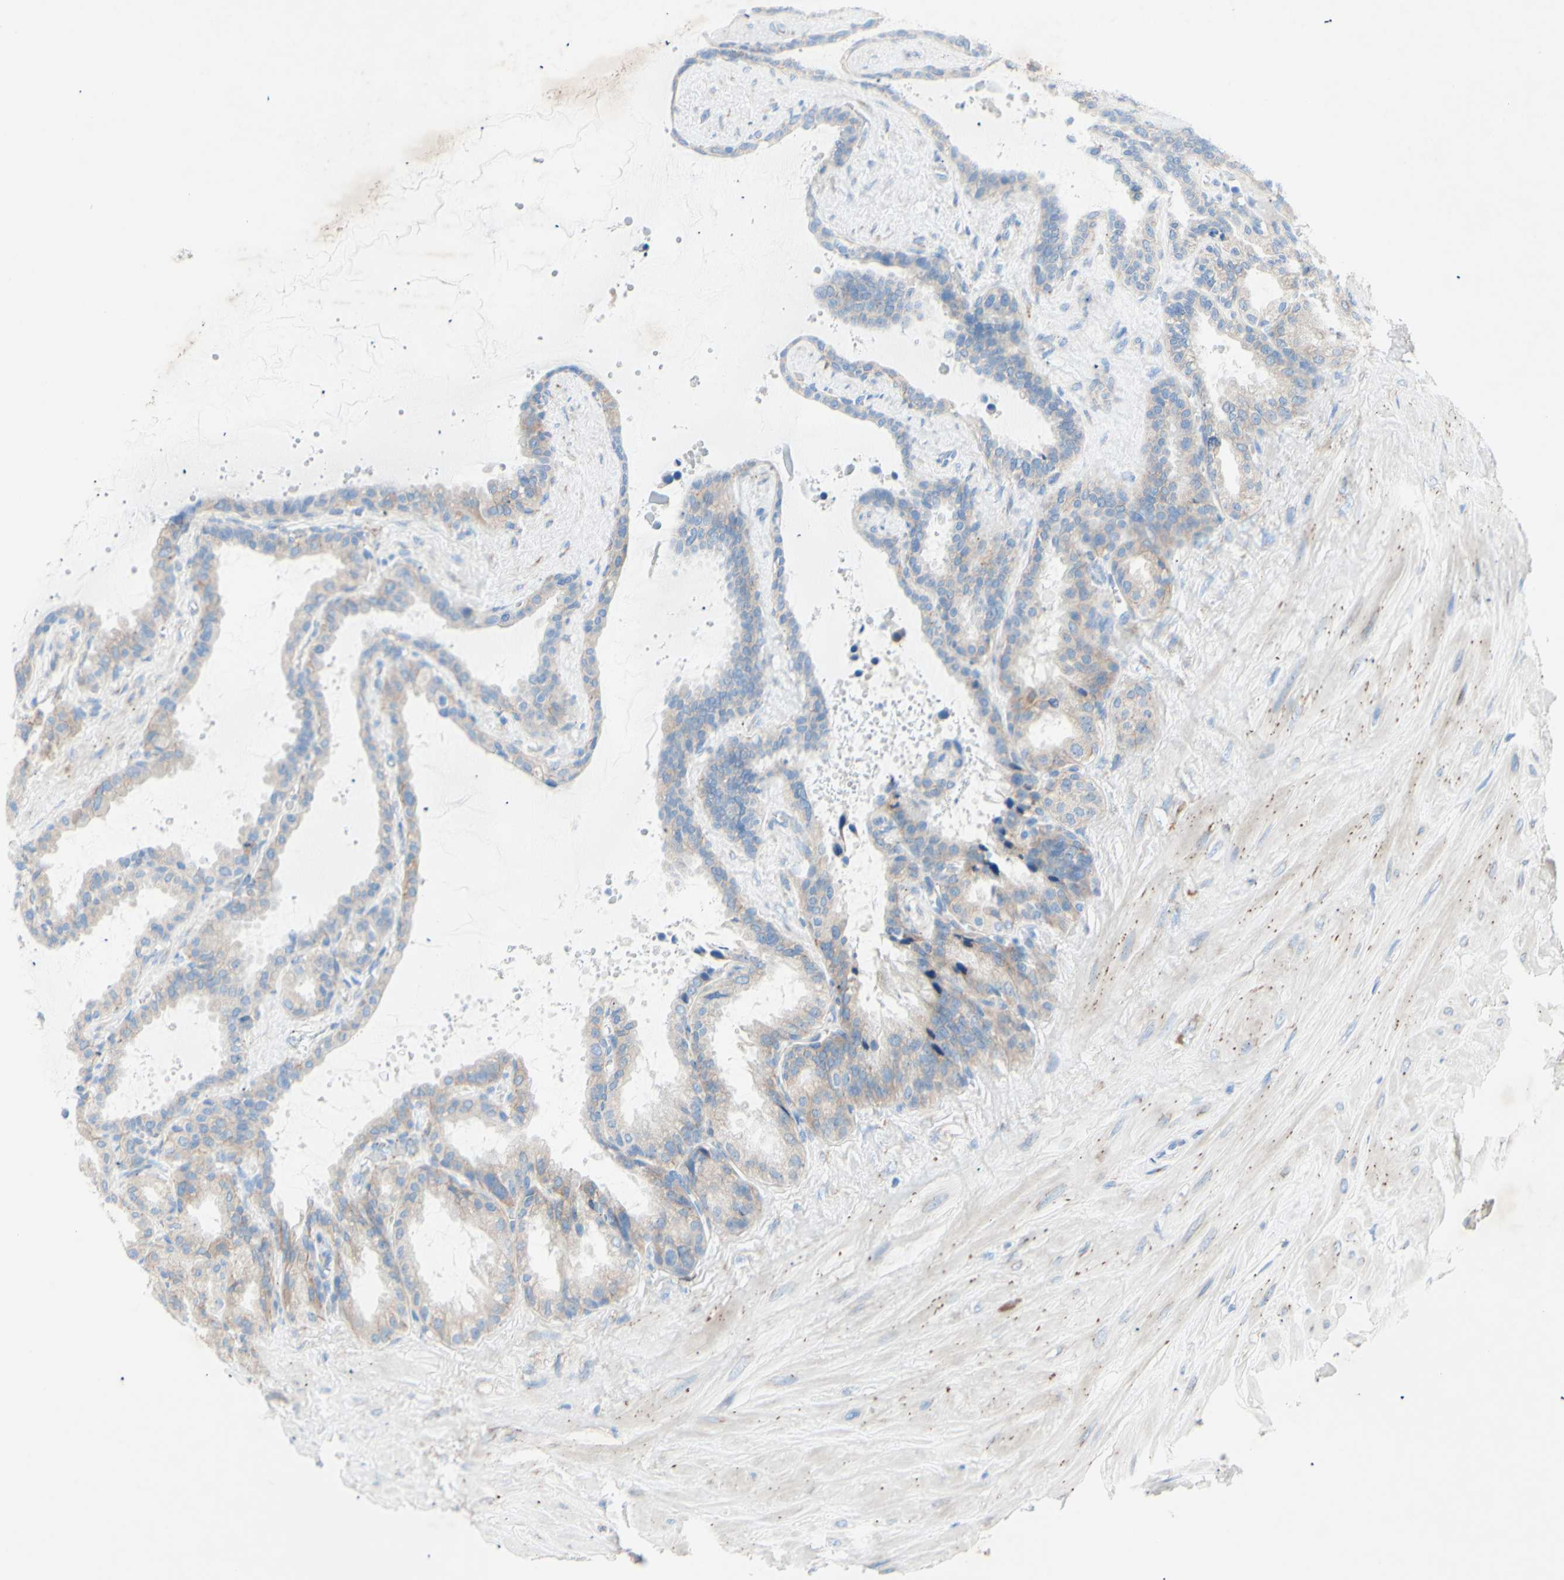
{"staining": {"intensity": "weak", "quantity": ">75%", "location": "cytoplasmic/membranous"}, "tissue": "seminal vesicle", "cell_type": "Glandular cells", "image_type": "normal", "snomed": [{"axis": "morphology", "description": "Normal tissue, NOS"}, {"axis": "topography", "description": "Seminal veicle"}], "caption": "Protein staining by immunohistochemistry demonstrates weak cytoplasmic/membranous expression in approximately >75% of glandular cells in benign seminal vesicle. Immunohistochemistry stains the protein in brown and the nuclei are stained blue.", "gene": "TMIGD2", "patient": {"sex": "male", "age": 46}}